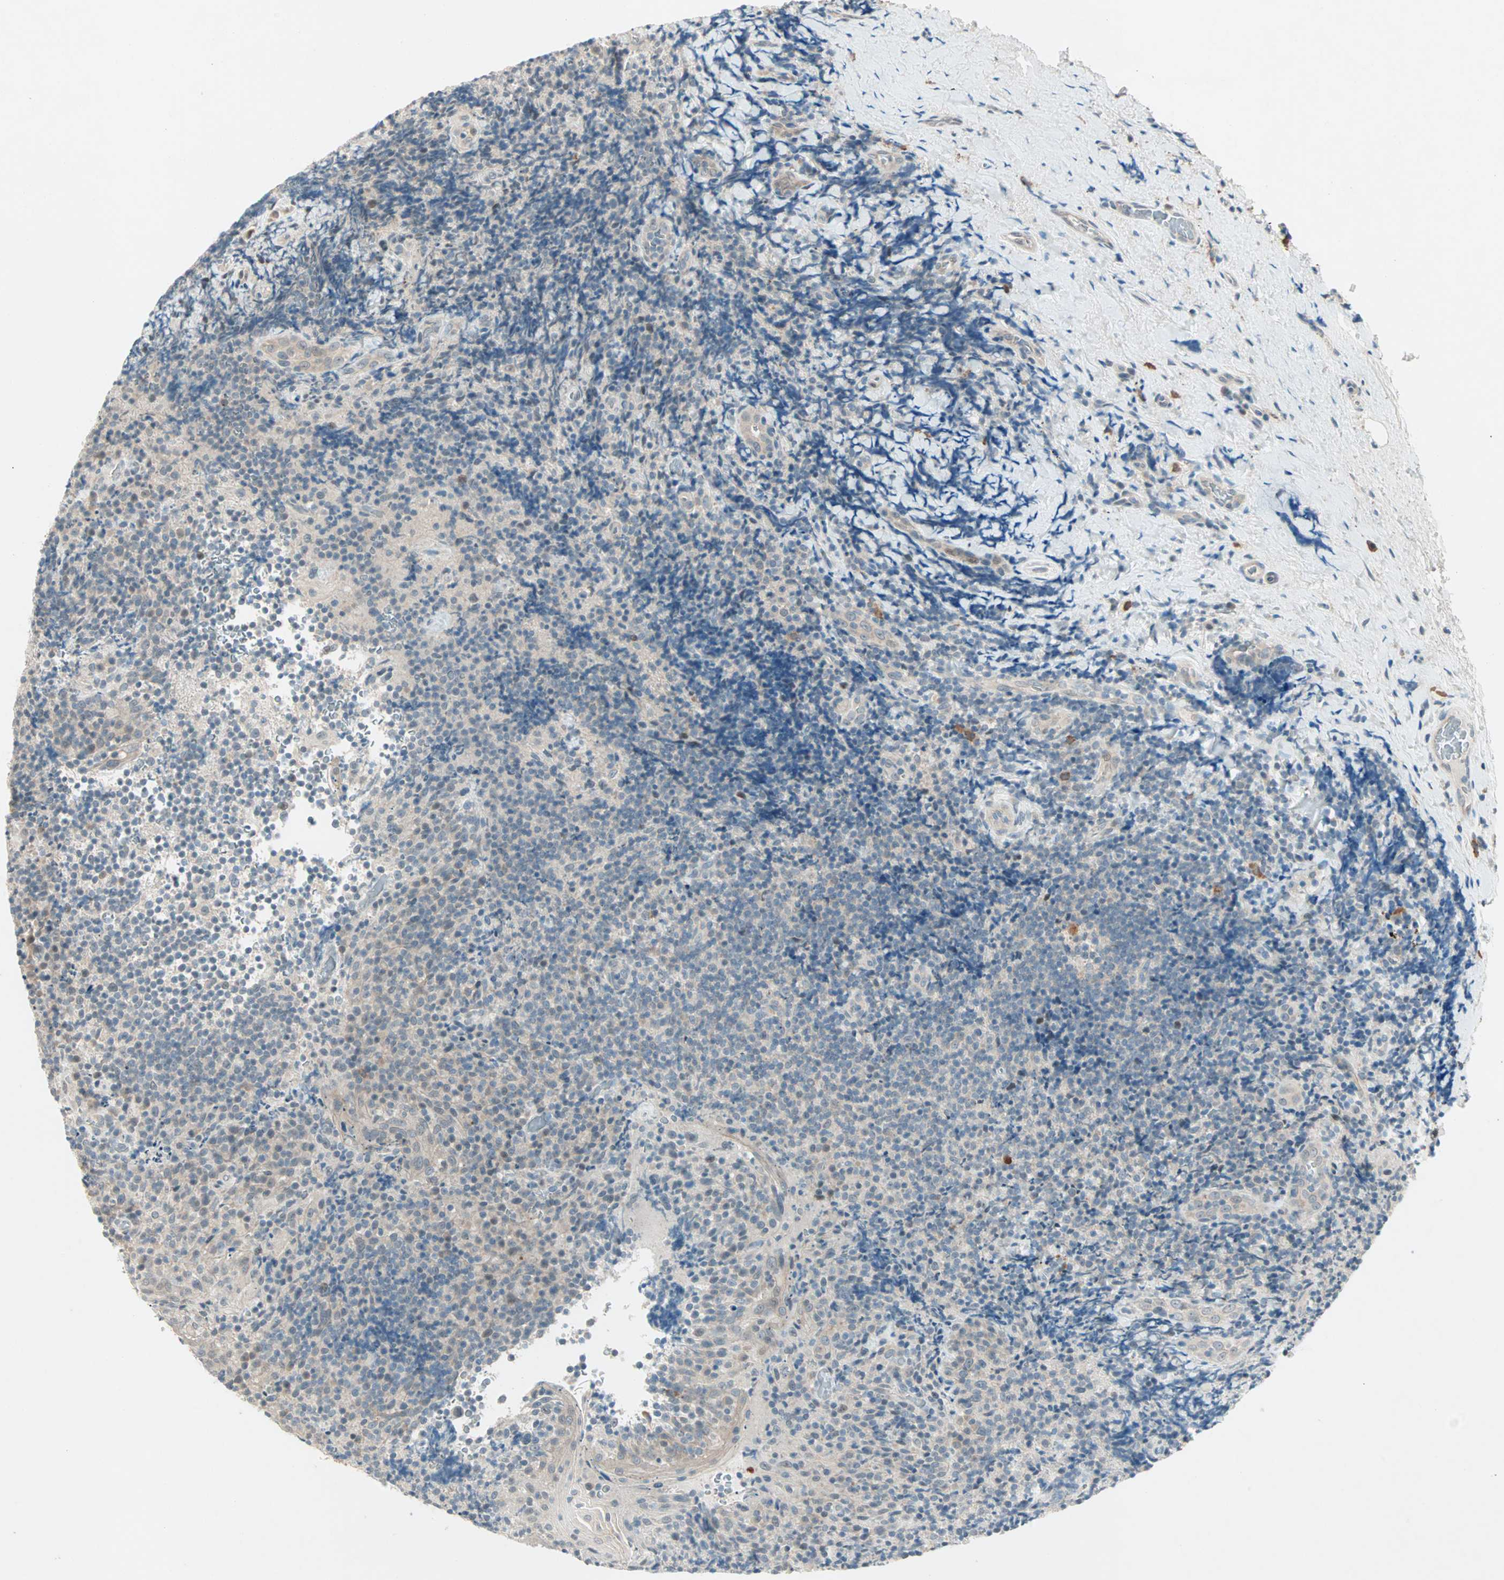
{"staining": {"intensity": "negative", "quantity": "none", "location": "none"}, "tissue": "lymphoma", "cell_type": "Tumor cells", "image_type": "cancer", "snomed": [{"axis": "morphology", "description": "Malignant lymphoma, non-Hodgkin's type, High grade"}, {"axis": "topography", "description": "Tonsil"}], "caption": "DAB immunohistochemical staining of lymphoma exhibits no significant staining in tumor cells.", "gene": "RTL6", "patient": {"sex": "female", "age": 36}}